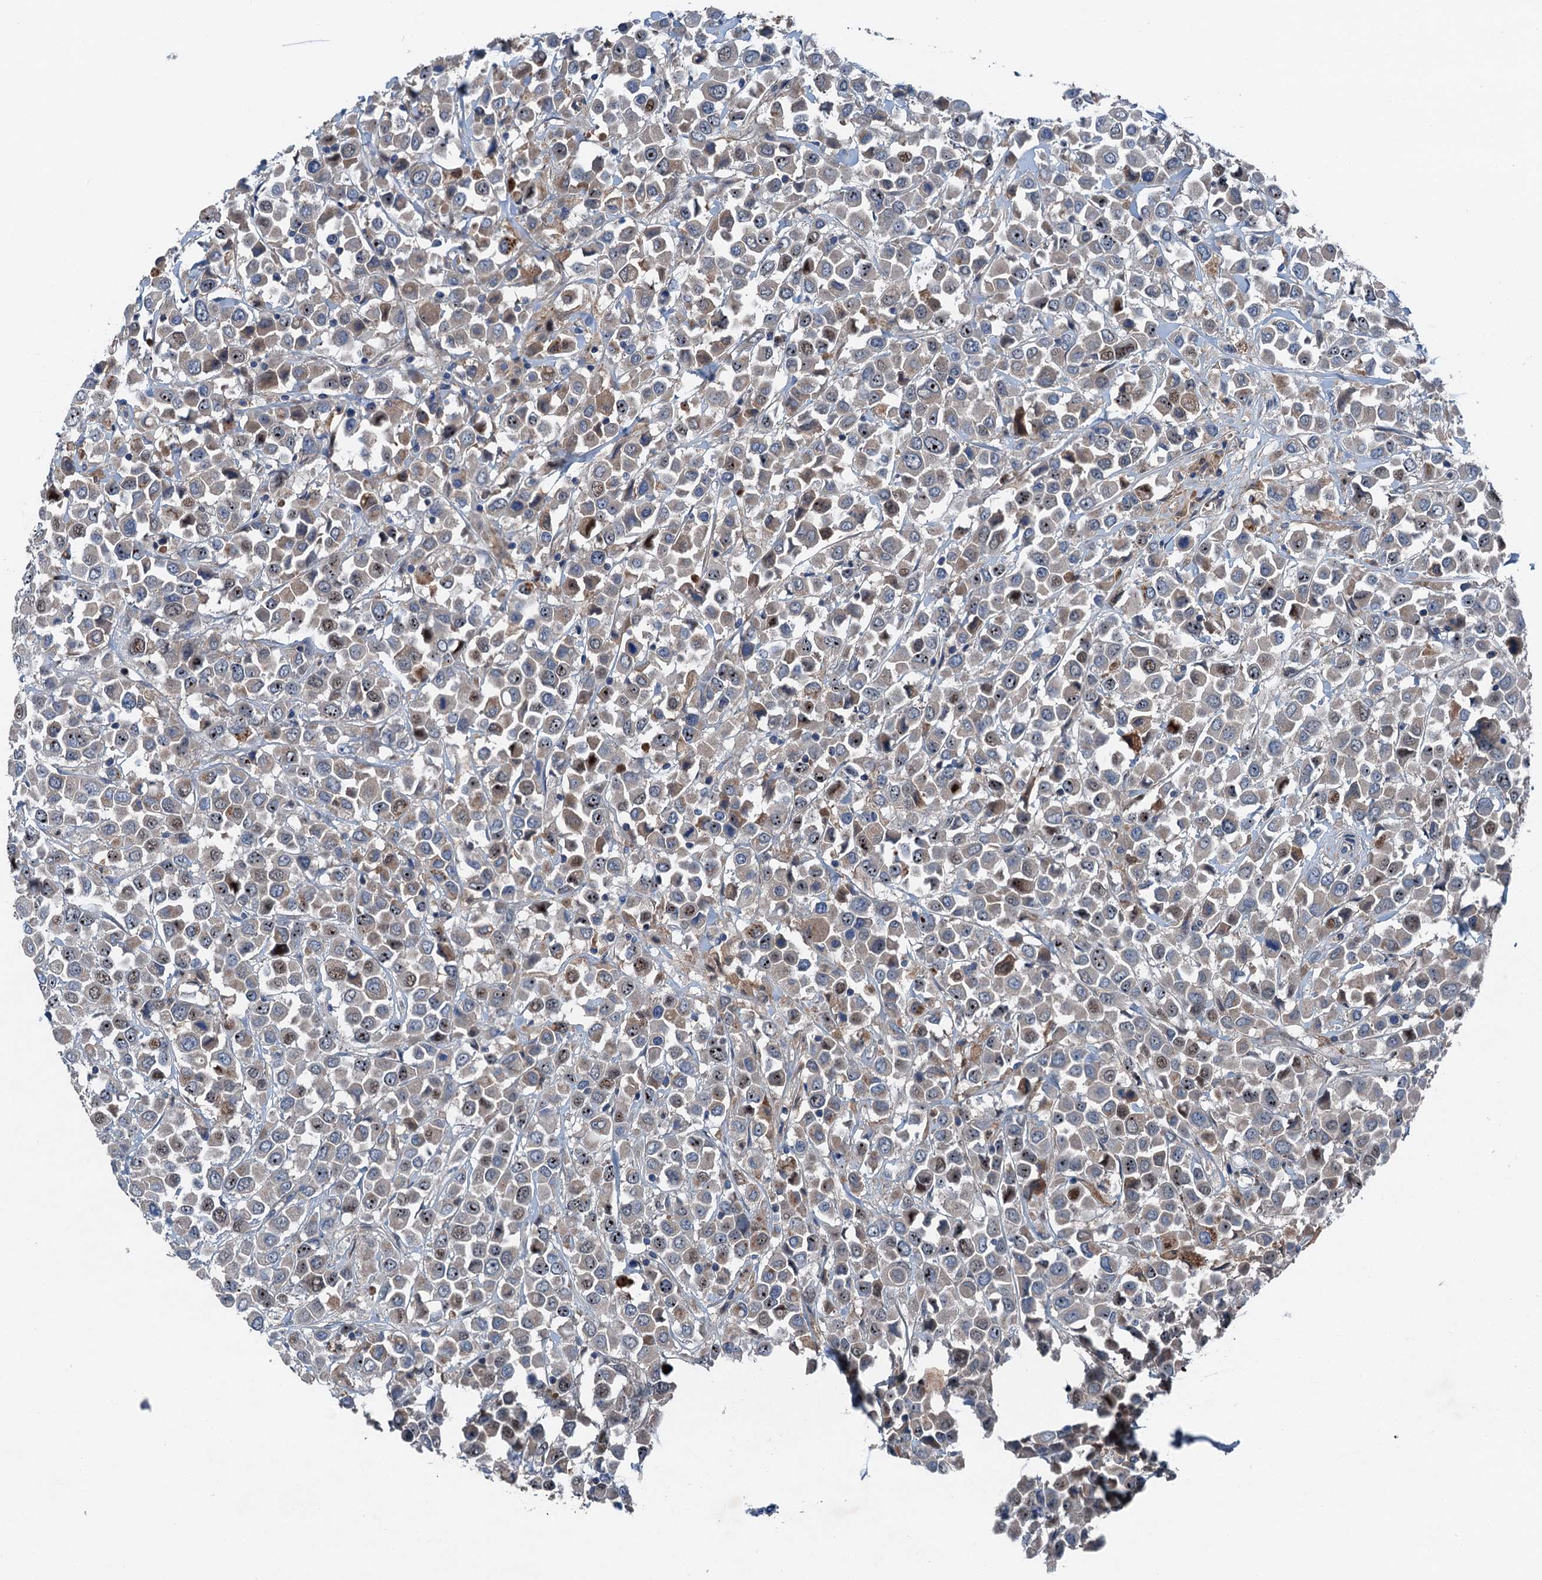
{"staining": {"intensity": "weak", "quantity": "25%-75%", "location": "cytoplasmic/membranous,nuclear"}, "tissue": "breast cancer", "cell_type": "Tumor cells", "image_type": "cancer", "snomed": [{"axis": "morphology", "description": "Duct carcinoma"}, {"axis": "topography", "description": "Breast"}], "caption": "This micrograph exhibits IHC staining of breast intraductal carcinoma, with low weak cytoplasmic/membranous and nuclear expression in about 25%-75% of tumor cells.", "gene": "SLC2A10", "patient": {"sex": "female", "age": 61}}